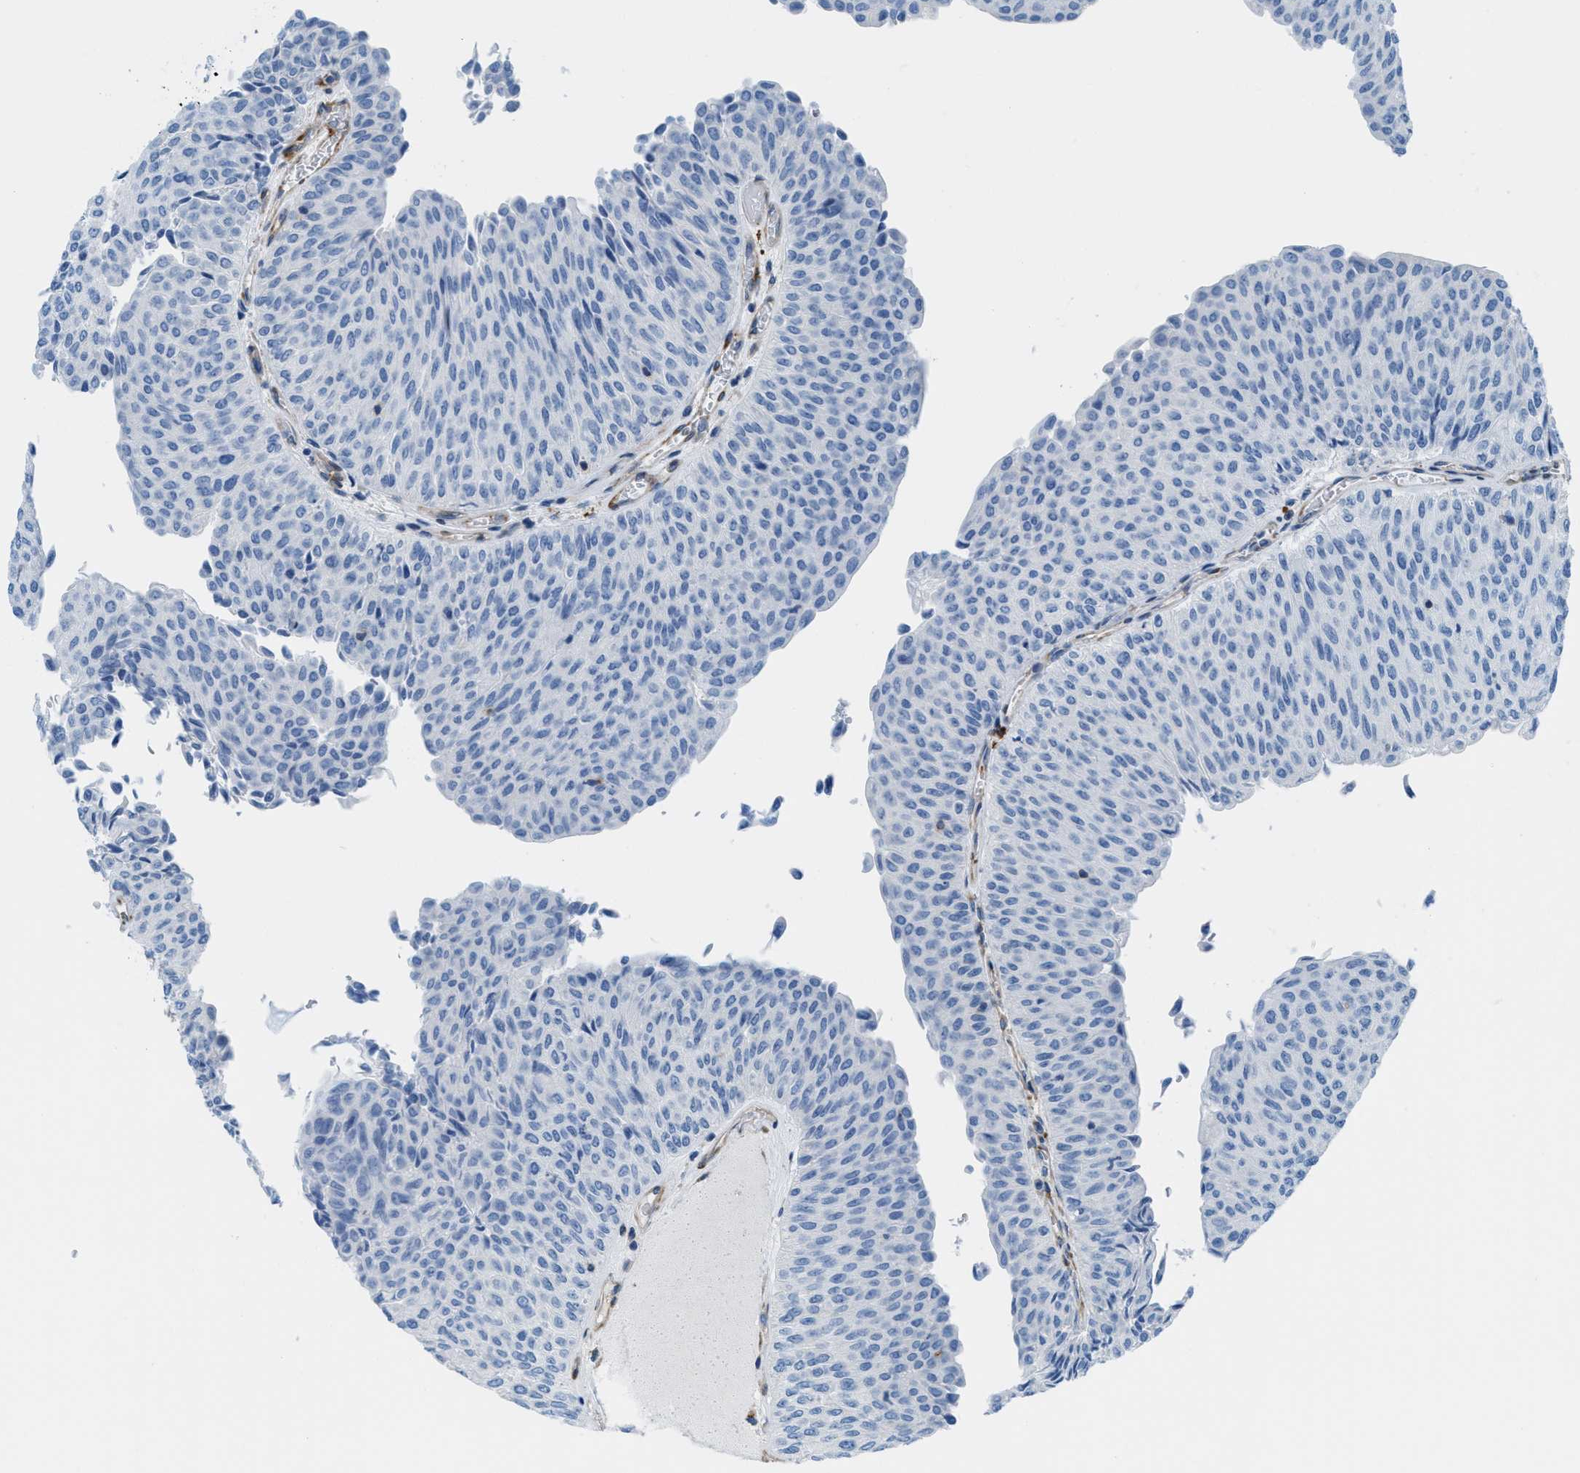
{"staining": {"intensity": "negative", "quantity": "none", "location": "none"}, "tissue": "urothelial cancer", "cell_type": "Tumor cells", "image_type": "cancer", "snomed": [{"axis": "morphology", "description": "Urothelial carcinoma, Low grade"}, {"axis": "topography", "description": "Urinary bladder"}], "caption": "The image demonstrates no staining of tumor cells in urothelial cancer.", "gene": "MAPRE2", "patient": {"sex": "male", "age": 78}}